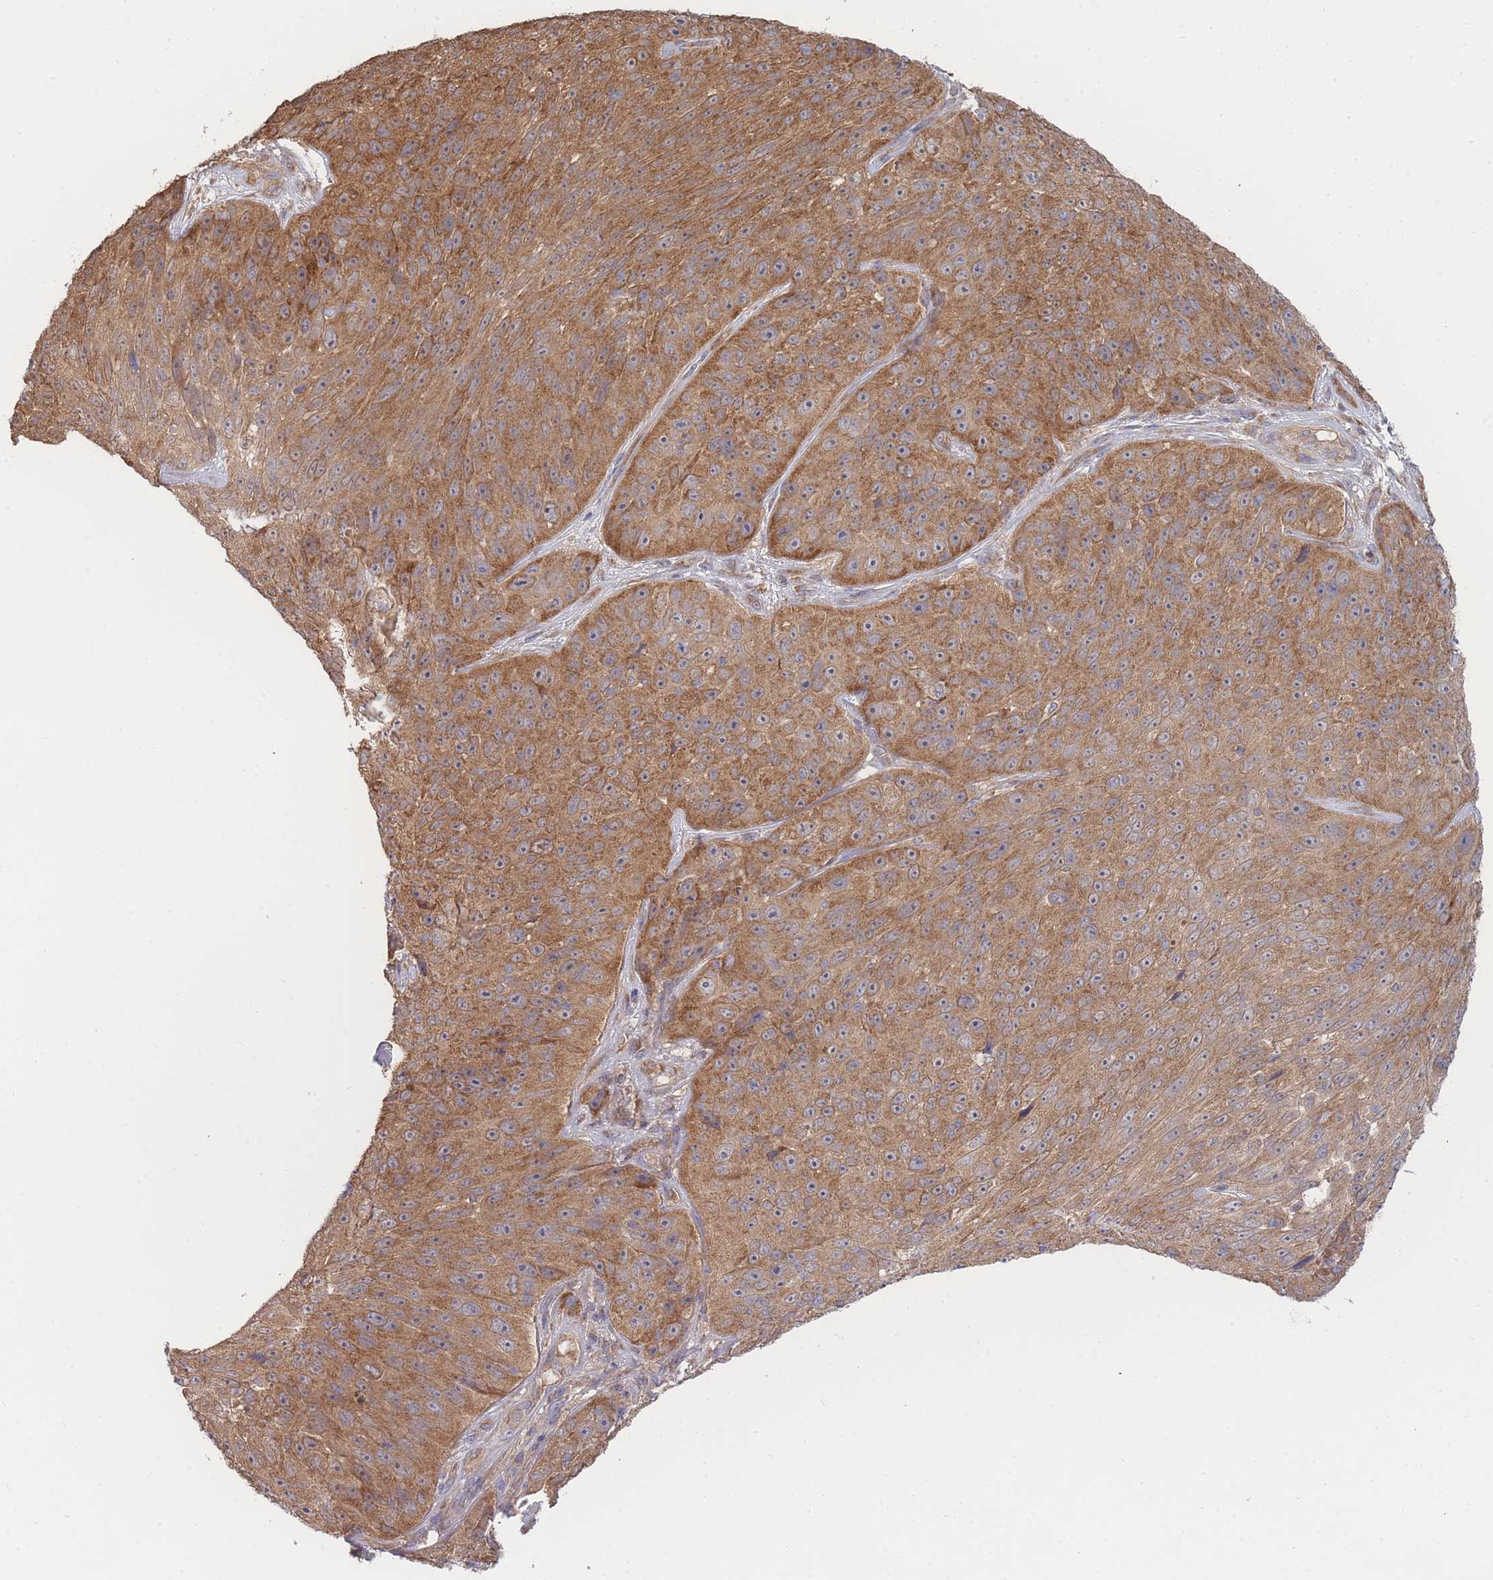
{"staining": {"intensity": "moderate", "quantity": ">75%", "location": "cytoplasmic/membranous"}, "tissue": "skin cancer", "cell_type": "Tumor cells", "image_type": "cancer", "snomed": [{"axis": "morphology", "description": "Squamous cell carcinoma, NOS"}, {"axis": "topography", "description": "Skin"}], "caption": "The micrograph displays staining of squamous cell carcinoma (skin), revealing moderate cytoplasmic/membranous protein expression (brown color) within tumor cells.", "gene": "MRPS18B", "patient": {"sex": "female", "age": 87}}